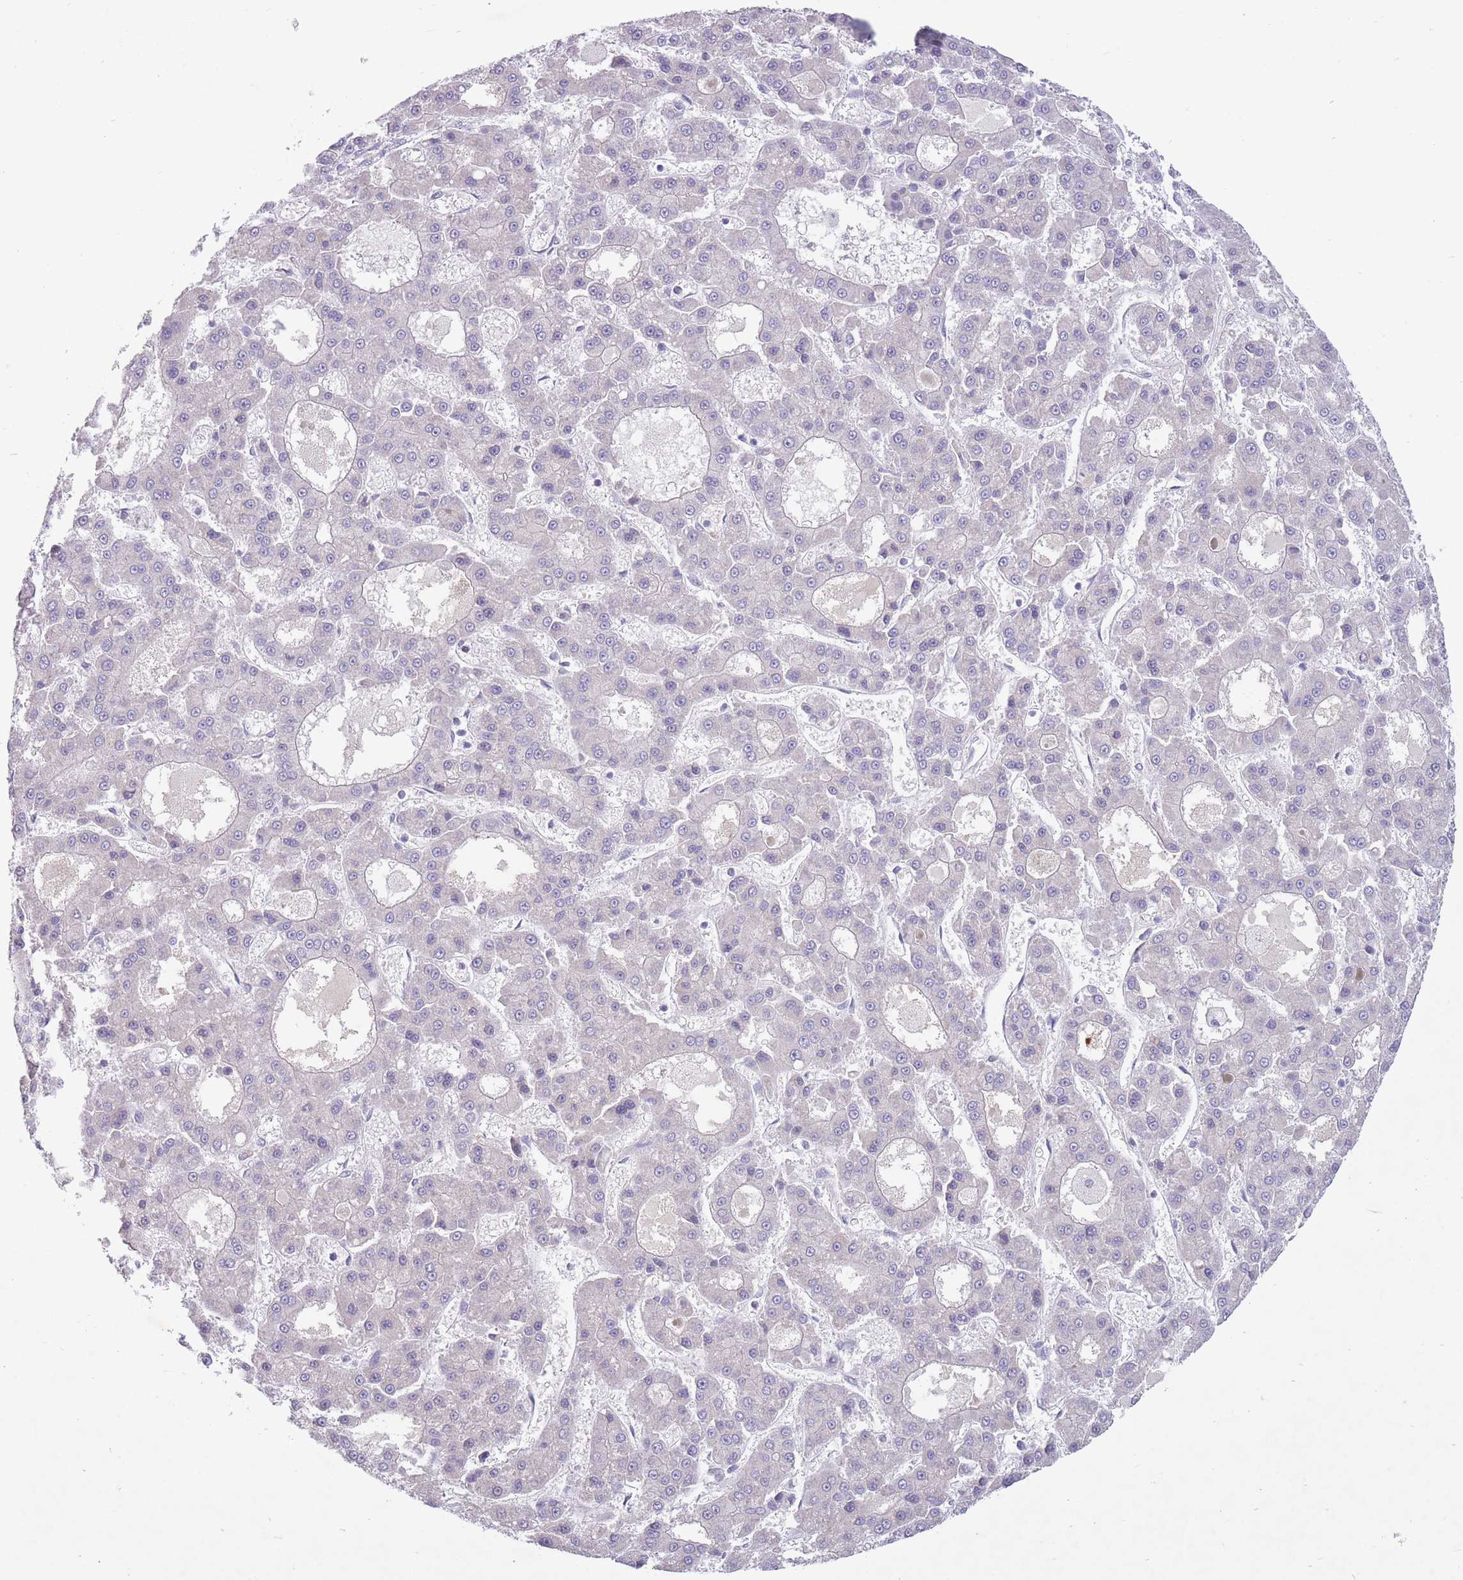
{"staining": {"intensity": "negative", "quantity": "none", "location": "none"}, "tissue": "liver cancer", "cell_type": "Tumor cells", "image_type": "cancer", "snomed": [{"axis": "morphology", "description": "Carcinoma, Hepatocellular, NOS"}, {"axis": "topography", "description": "Liver"}], "caption": "Human liver cancer (hepatocellular carcinoma) stained for a protein using immunohistochemistry (IHC) displays no positivity in tumor cells.", "gene": "PNPLA5", "patient": {"sex": "male", "age": 70}}